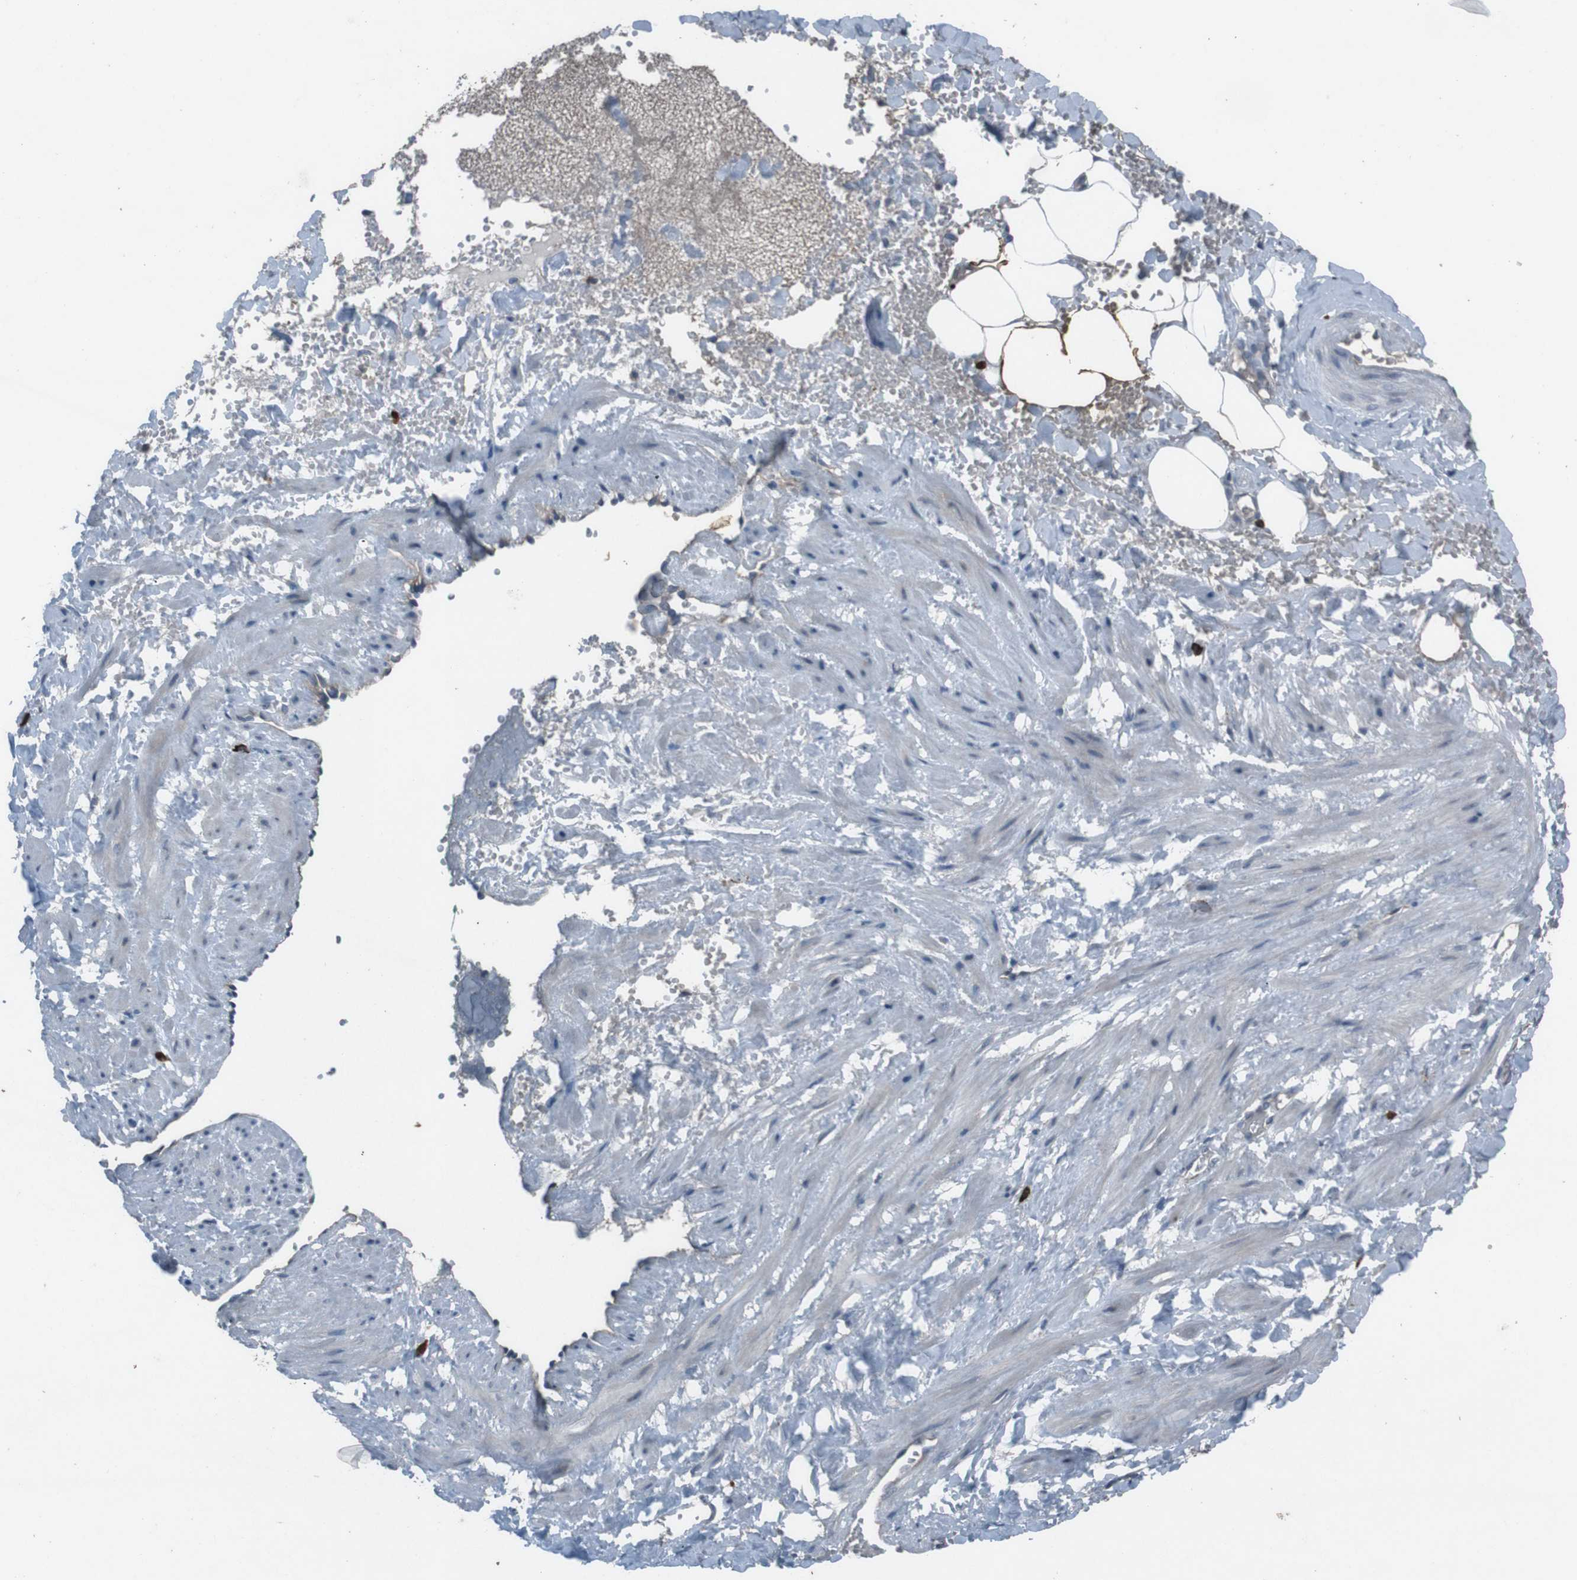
{"staining": {"intensity": "negative", "quantity": "none", "location": "none"}, "tissue": "adipose tissue", "cell_type": "Adipocytes", "image_type": "normal", "snomed": [{"axis": "morphology", "description": "Normal tissue, NOS"}, {"axis": "topography", "description": "Soft tissue"}, {"axis": "topography", "description": "Vascular tissue"}], "caption": "Adipose tissue was stained to show a protein in brown. There is no significant staining in adipocytes. The staining was performed using DAB (3,3'-diaminobenzidine) to visualize the protein expression in brown, while the nuclei were stained in blue with hematoxylin (Magnification: 20x).", "gene": "EFNA5", "patient": {"sex": "female", "age": 35}}